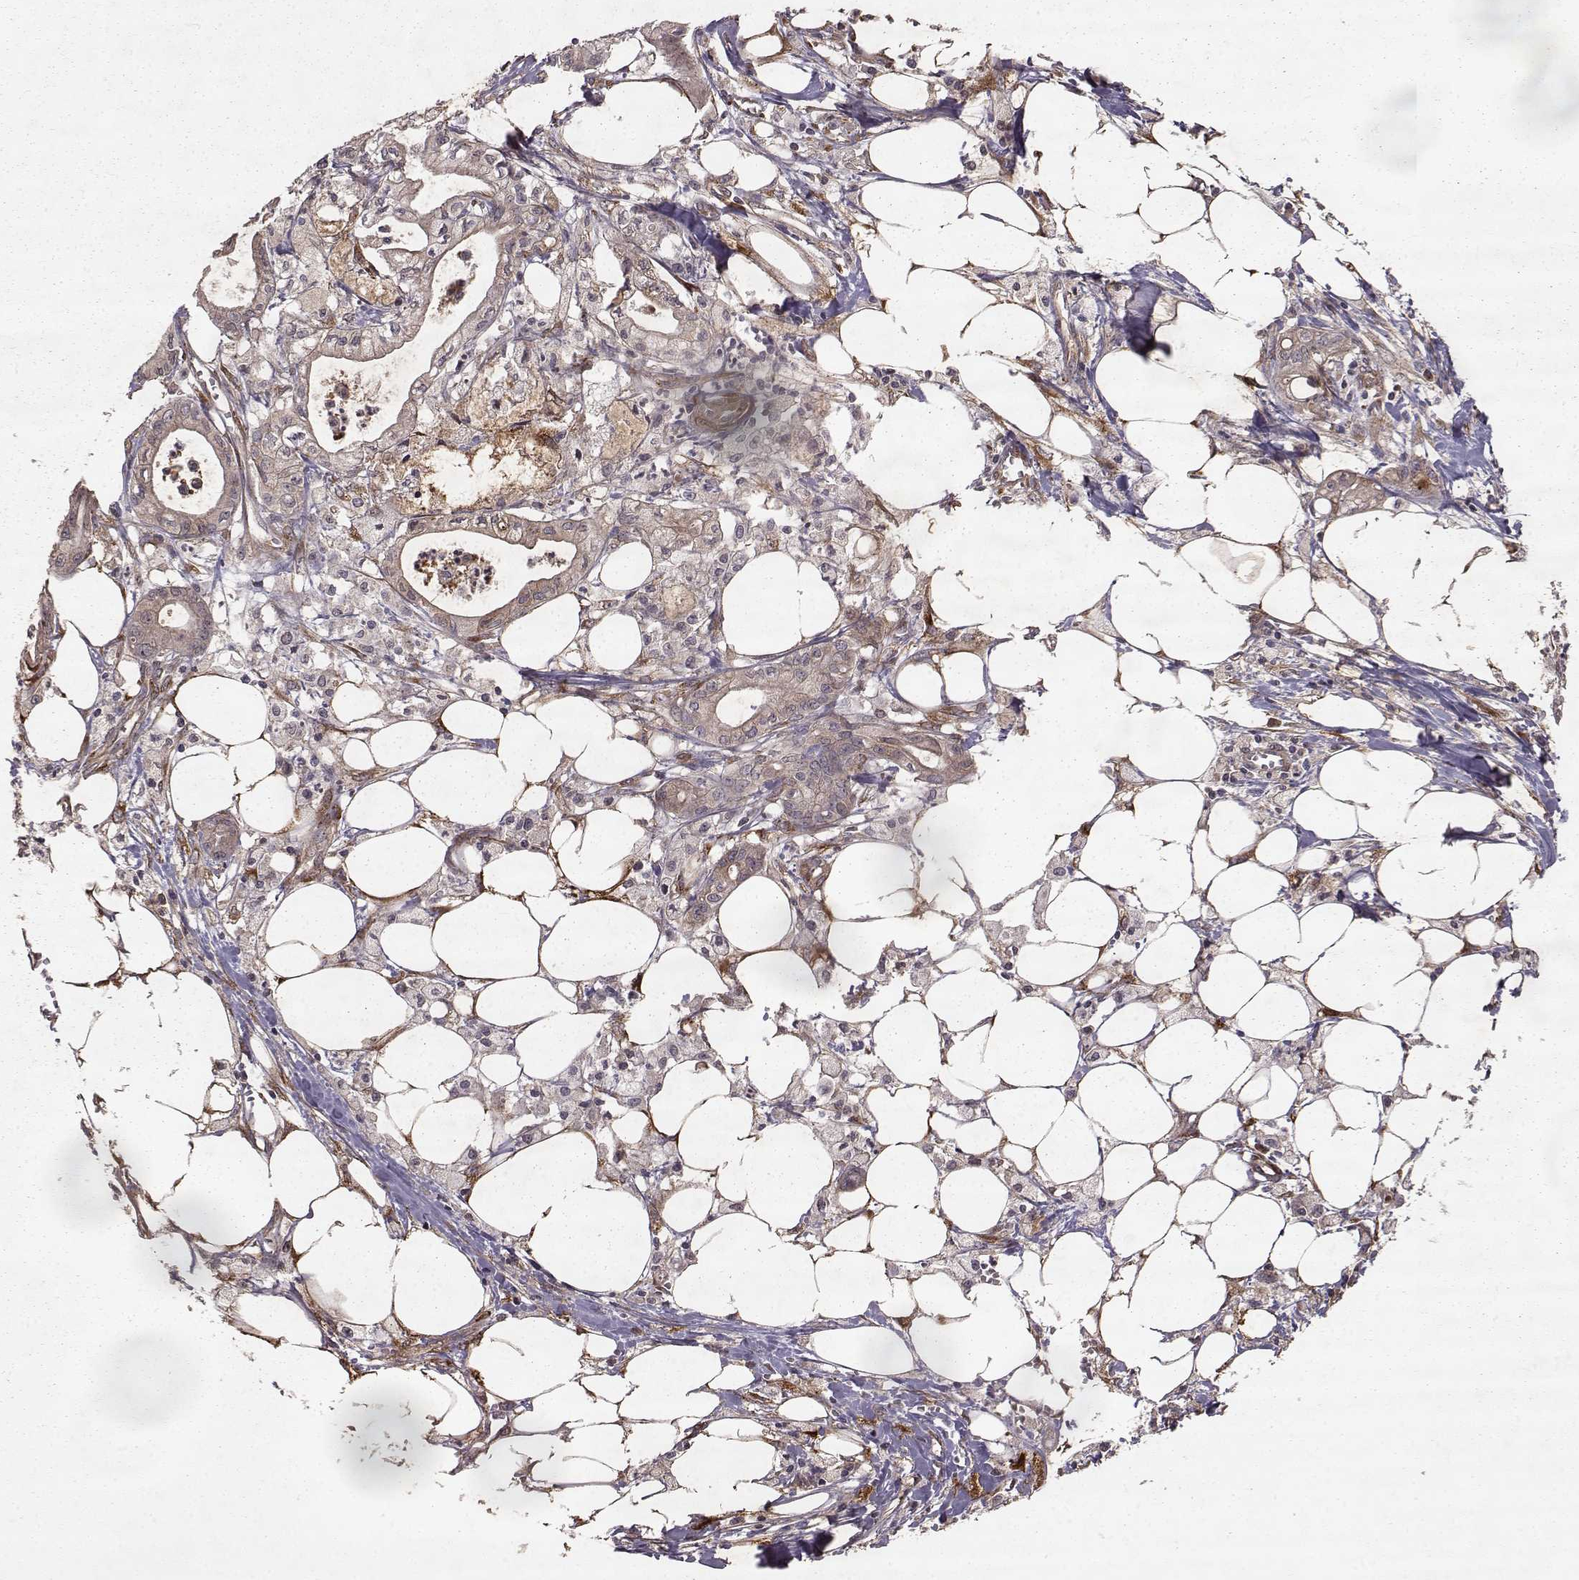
{"staining": {"intensity": "weak", "quantity": "25%-75%", "location": "cytoplasmic/membranous"}, "tissue": "pancreatic cancer", "cell_type": "Tumor cells", "image_type": "cancer", "snomed": [{"axis": "morphology", "description": "Adenocarcinoma, NOS"}, {"axis": "topography", "description": "Pancreas"}], "caption": "Immunohistochemistry (IHC) staining of pancreatic adenocarcinoma, which reveals low levels of weak cytoplasmic/membranous staining in approximately 25%-75% of tumor cells indicating weak cytoplasmic/membranous protein positivity. The staining was performed using DAB (brown) for protein detection and nuclei were counterstained in hematoxylin (blue).", "gene": "FSTL1", "patient": {"sex": "male", "age": 71}}